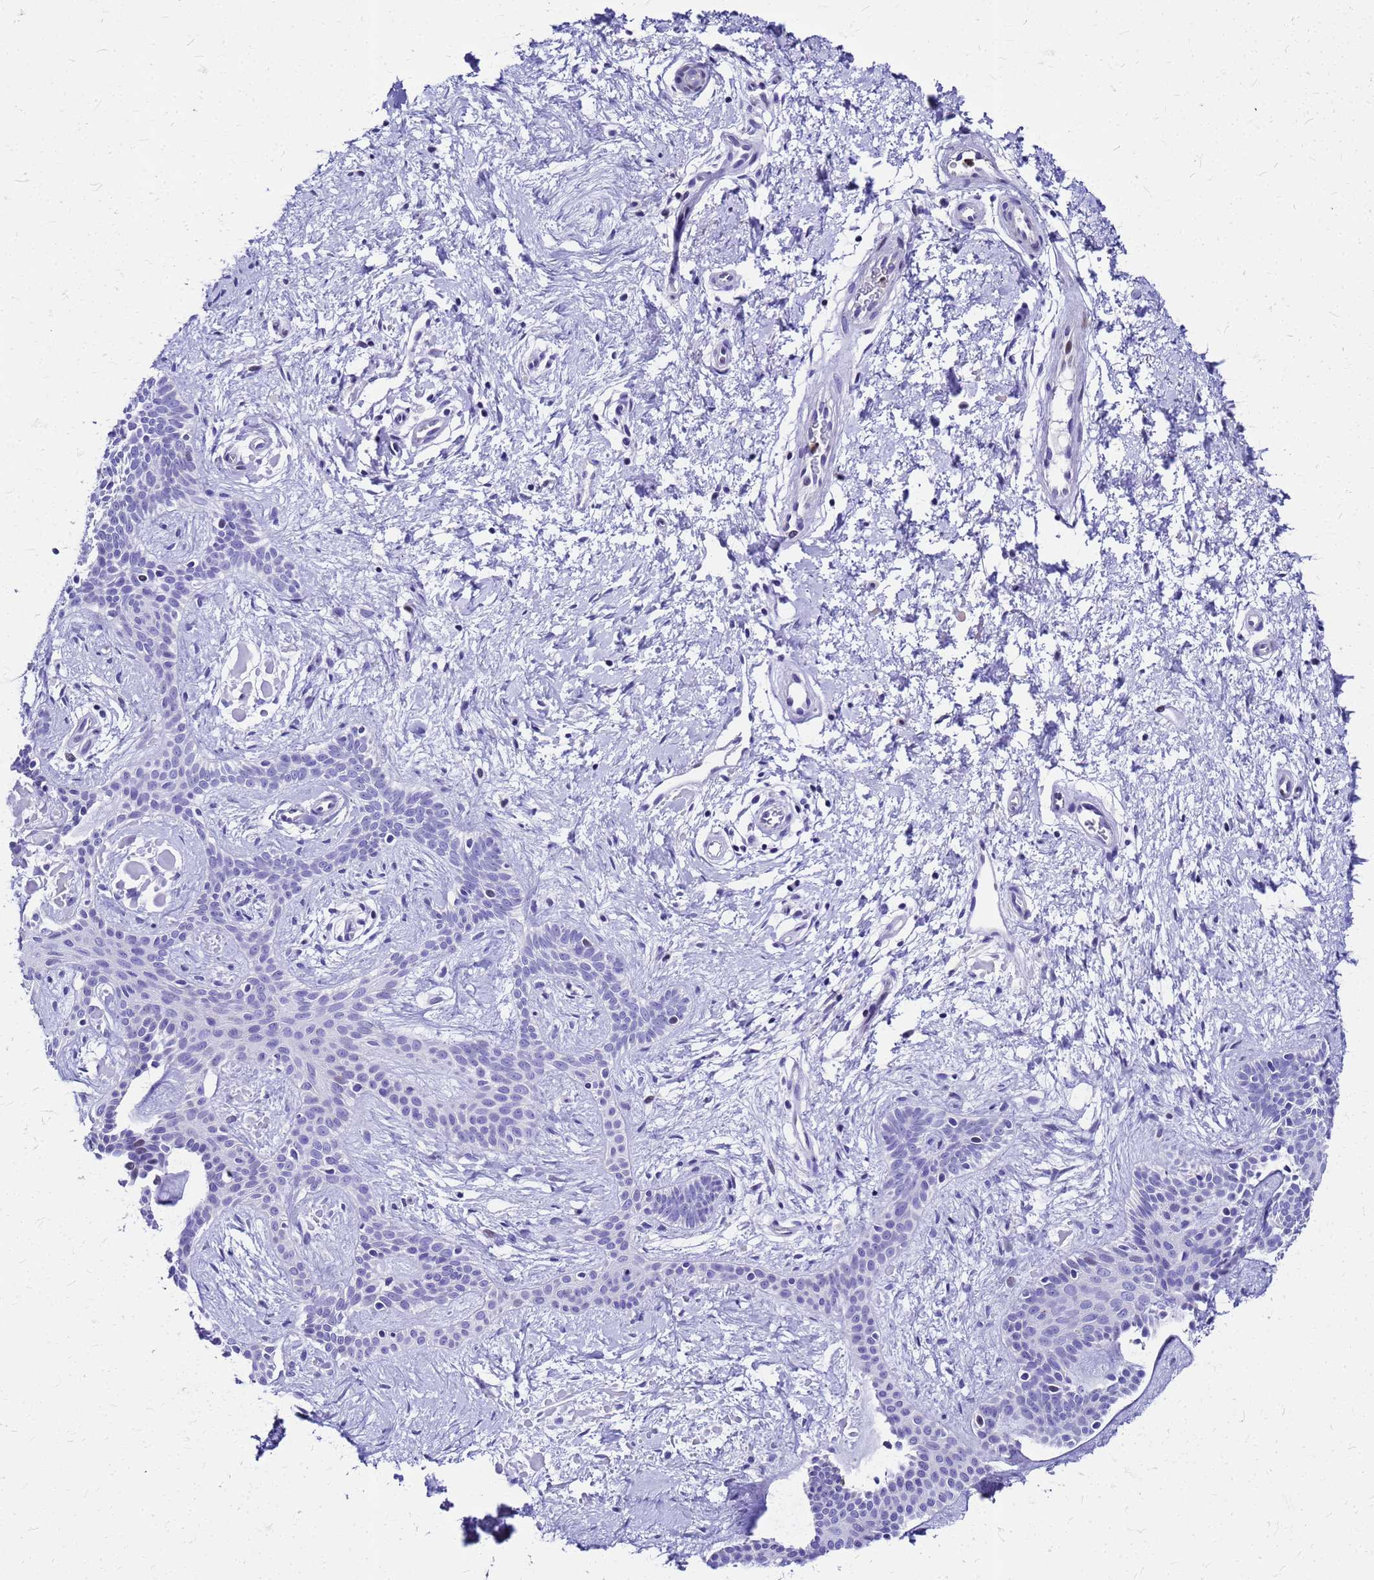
{"staining": {"intensity": "negative", "quantity": "none", "location": "none"}, "tissue": "skin cancer", "cell_type": "Tumor cells", "image_type": "cancer", "snomed": [{"axis": "morphology", "description": "Basal cell carcinoma"}, {"axis": "topography", "description": "Skin"}], "caption": "An IHC micrograph of skin cancer (basal cell carcinoma) is shown. There is no staining in tumor cells of skin cancer (basal cell carcinoma).", "gene": "SMIM21", "patient": {"sex": "male", "age": 78}}